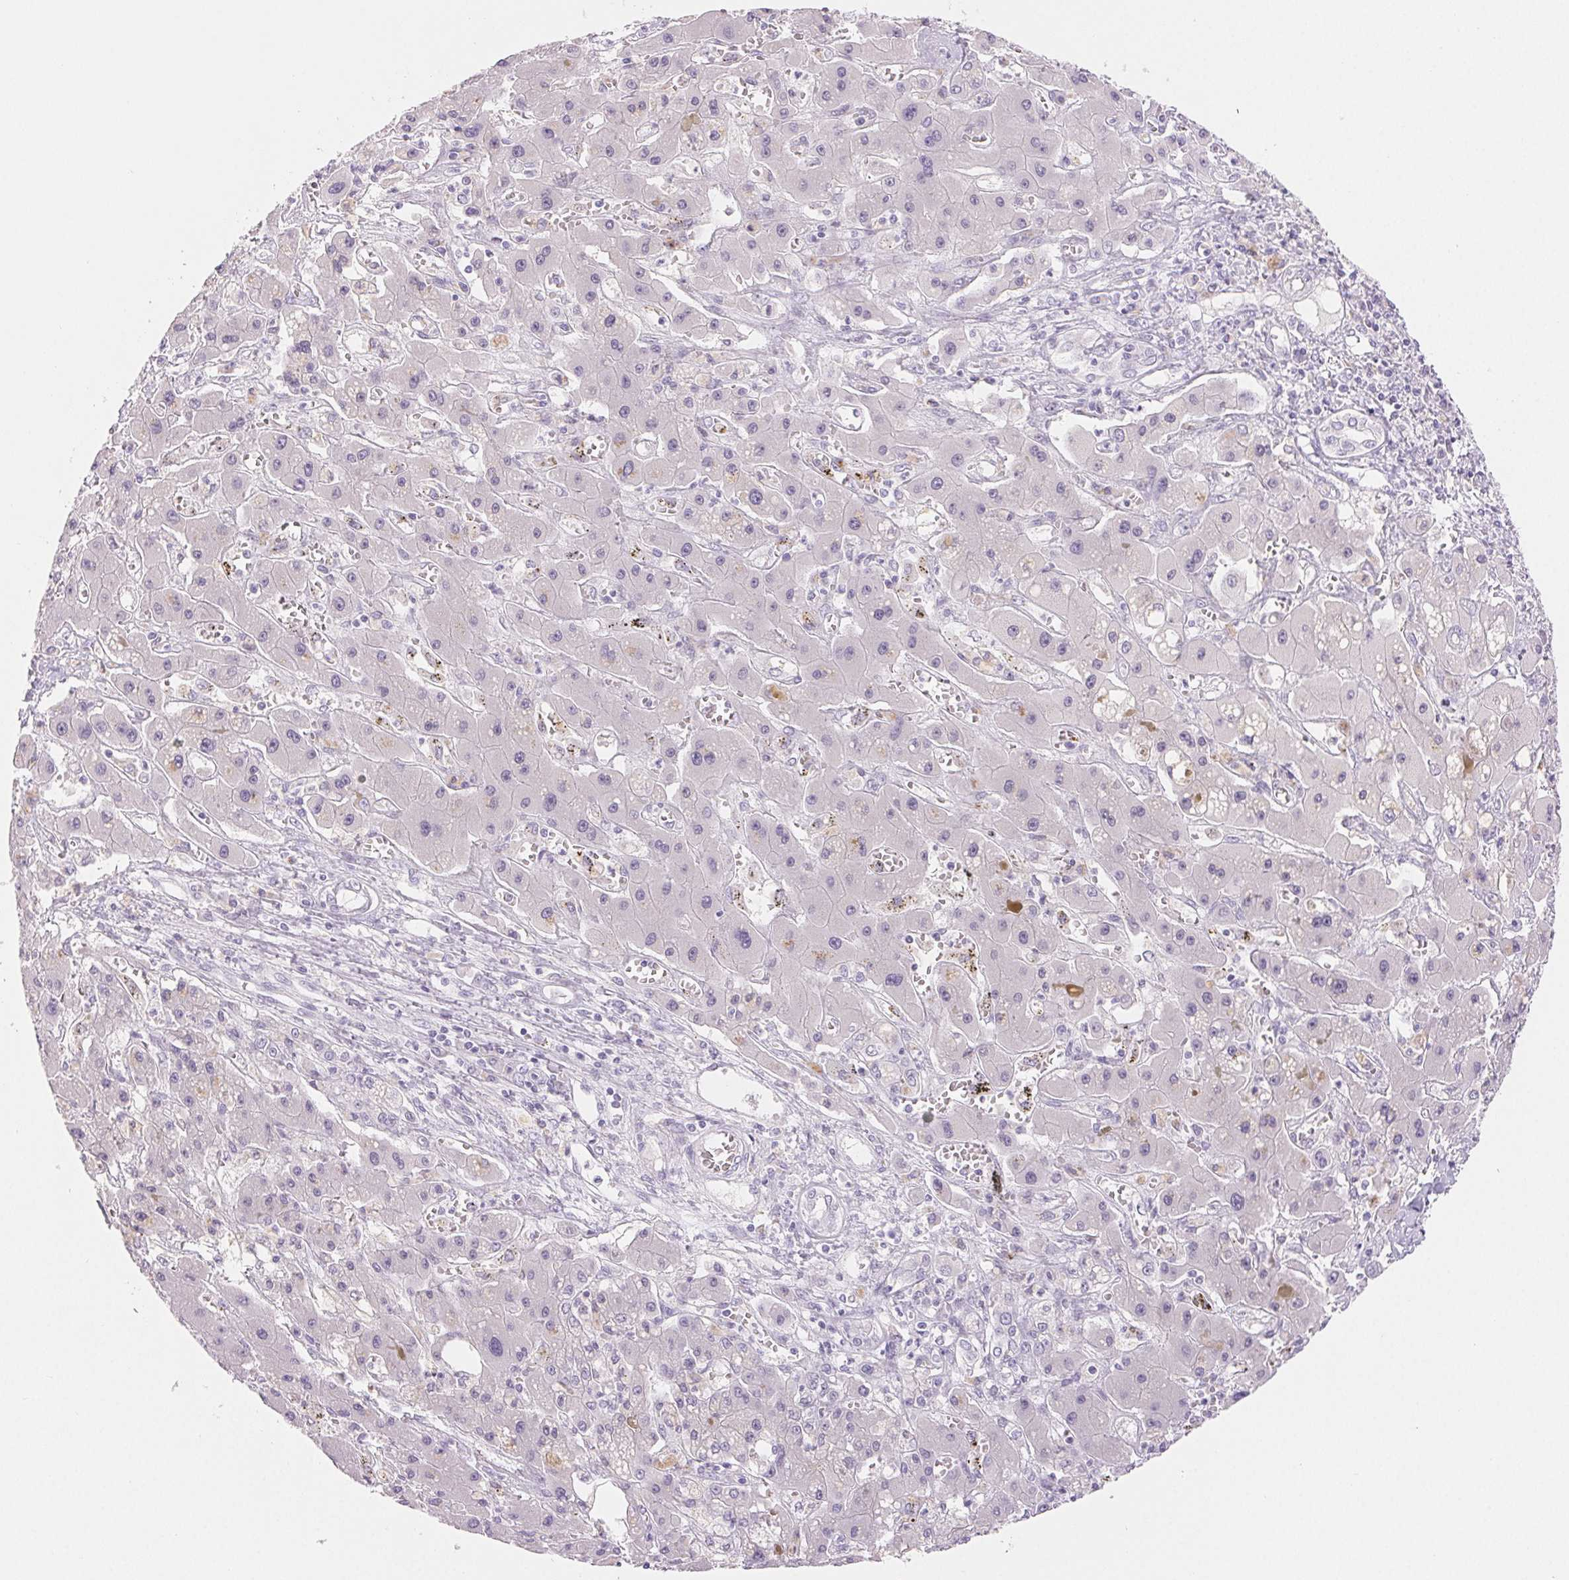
{"staining": {"intensity": "negative", "quantity": "none", "location": "none"}, "tissue": "liver cancer", "cell_type": "Tumor cells", "image_type": "cancer", "snomed": [{"axis": "morphology", "description": "Cholangiocarcinoma"}, {"axis": "topography", "description": "Liver"}], "caption": "Immunohistochemical staining of human cholangiocarcinoma (liver) displays no significant positivity in tumor cells.", "gene": "BPIFB2", "patient": {"sex": "male", "age": 67}}